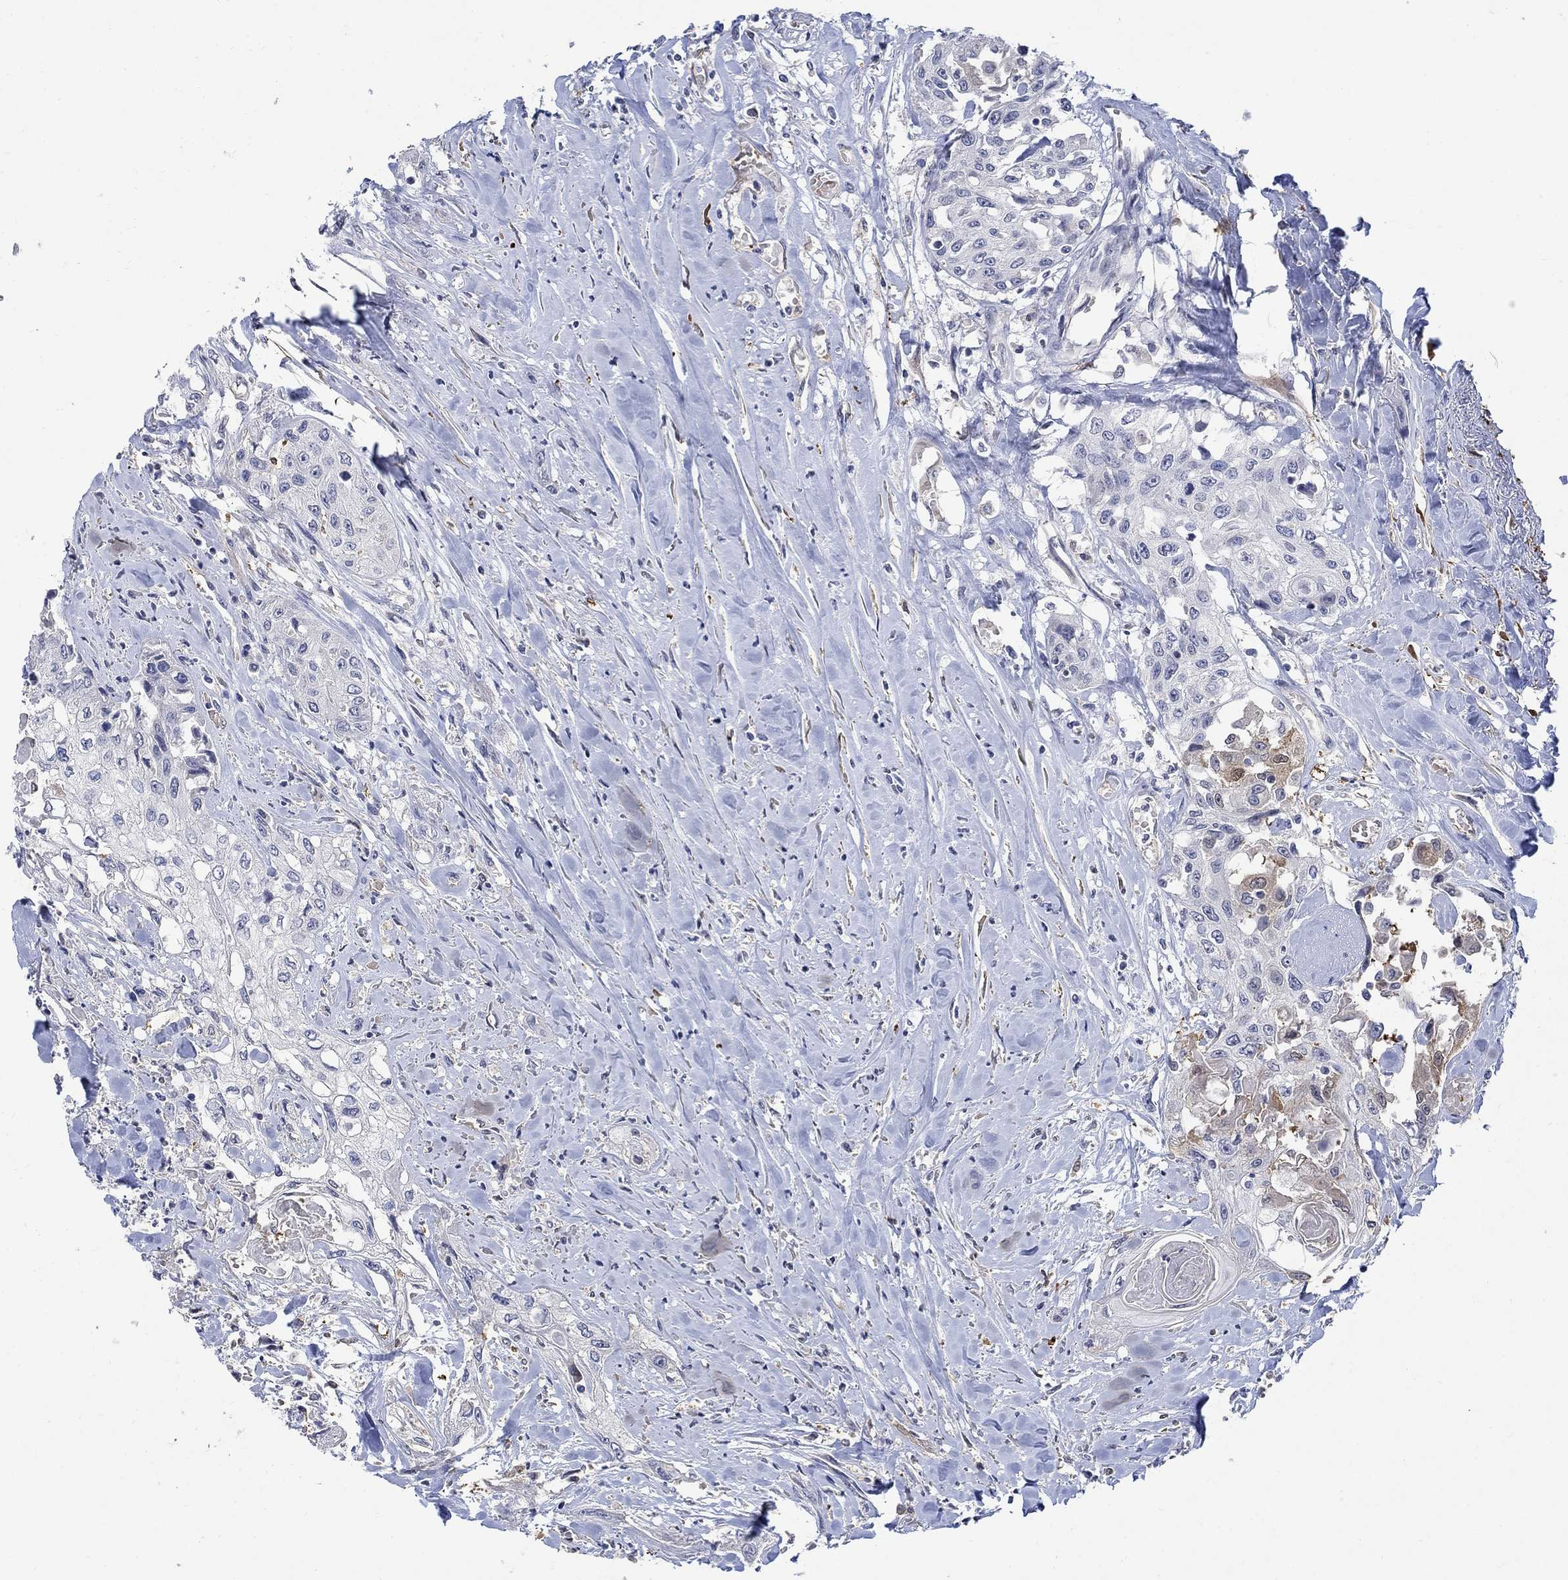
{"staining": {"intensity": "negative", "quantity": "none", "location": "none"}, "tissue": "head and neck cancer", "cell_type": "Tumor cells", "image_type": "cancer", "snomed": [{"axis": "morphology", "description": "Normal tissue, NOS"}, {"axis": "morphology", "description": "Squamous cell carcinoma, NOS"}, {"axis": "topography", "description": "Oral tissue"}, {"axis": "topography", "description": "Peripheral nerve tissue"}, {"axis": "topography", "description": "Head-Neck"}], "caption": "DAB immunohistochemical staining of human head and neck squamous cell carcinoma exhibits no significant positivity in tumor cells.", "gene": "TGM2", "patient": {"sex": "female", "age": 59}}